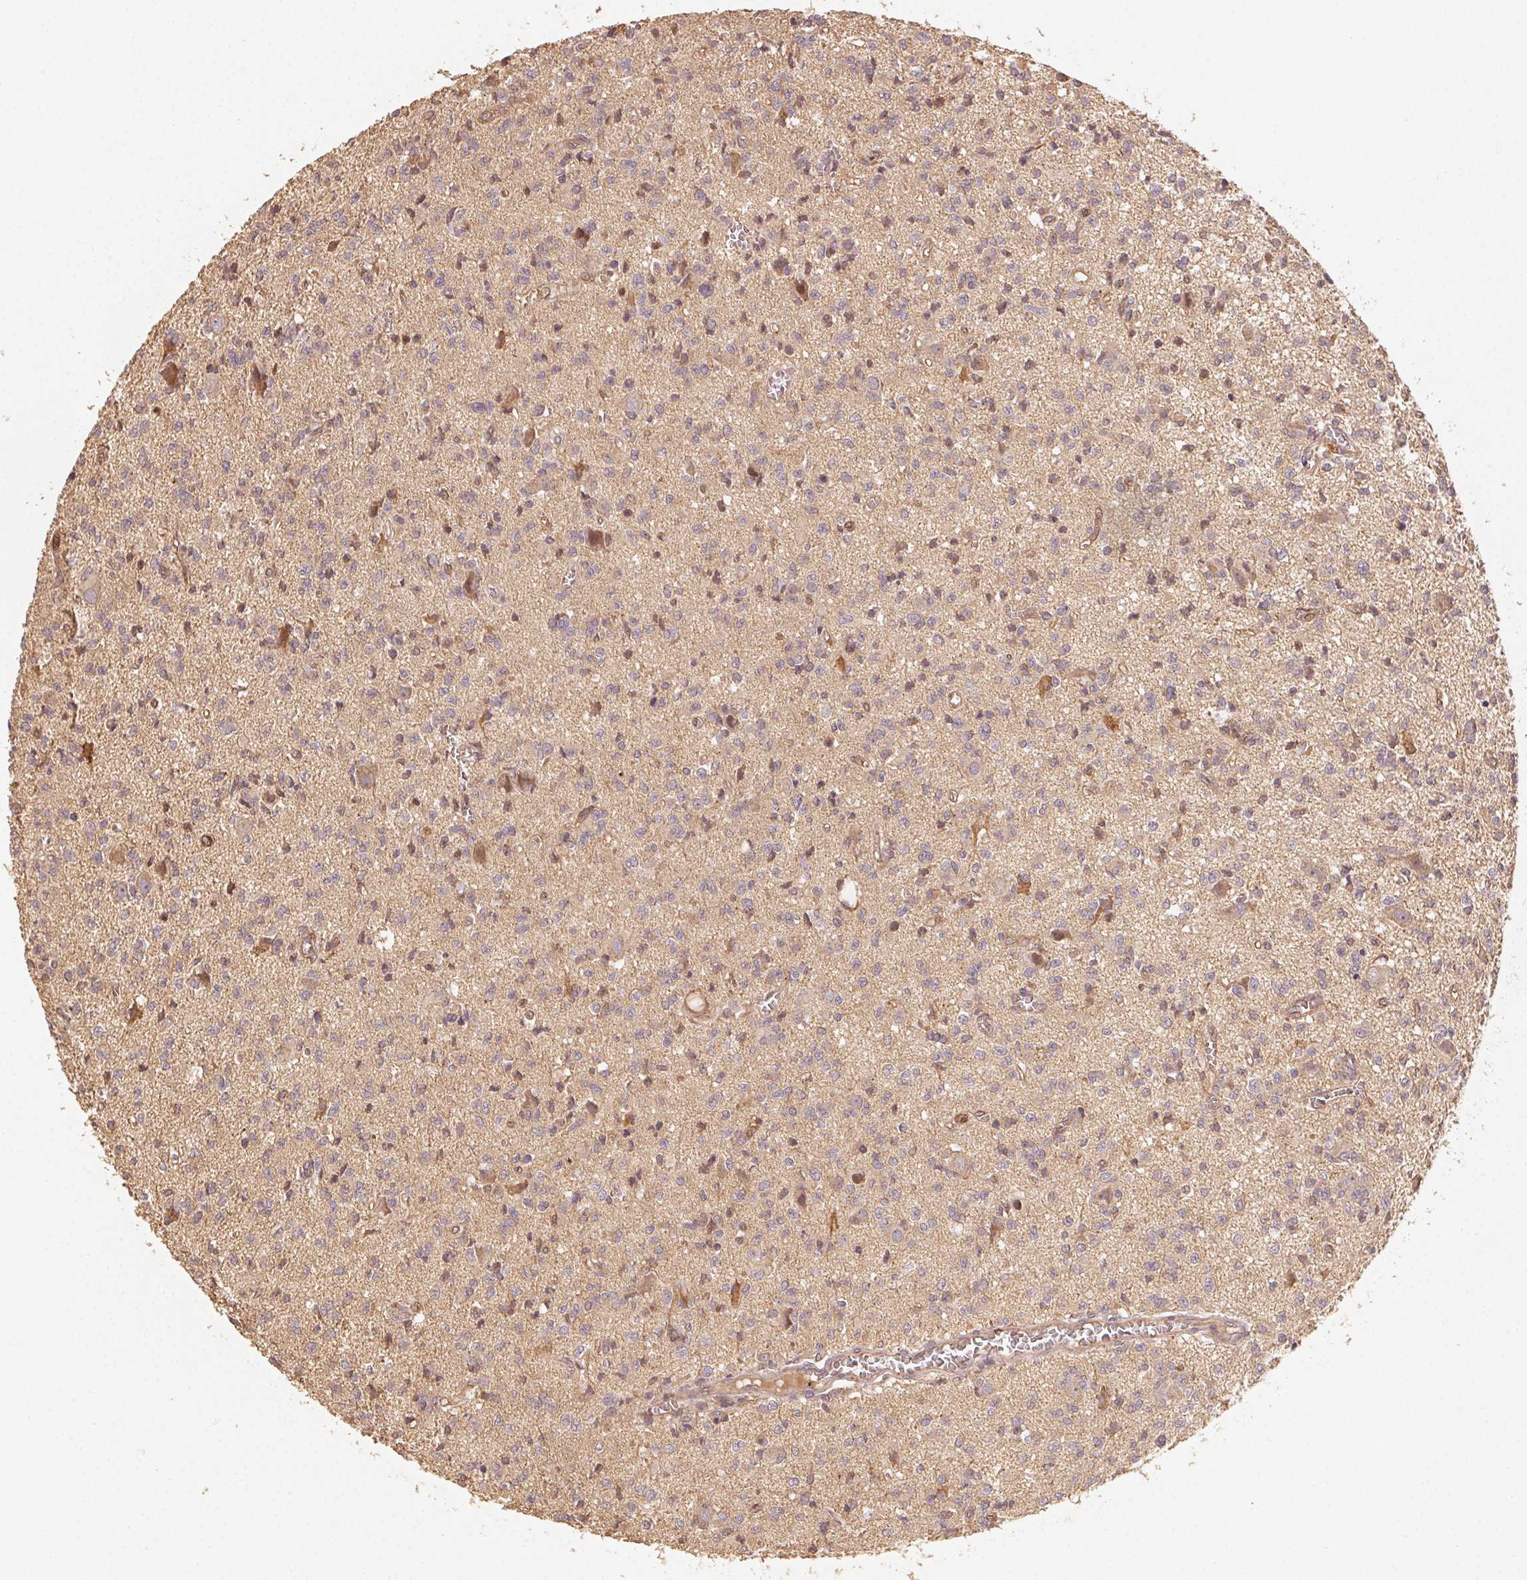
{"staining": {"intensity": "weak", "quantity": "25%-75%", "location": "cytoplasmic/membranous"}, "tissue": "glioma", "cell_type": "Tumor cells", "image_type": "cancer", "snomed": [{"axis": "morphology", "description": "Glioma, malignant, Low grade"}, {"axis": "topography", "description": "Brain"}], "caption": "Immunohistochemistry of human malignant glioma (low-grade) displays low levels of weak cytoplasmic/membranous staining in approximately 25%-75% of tumor cells.", "gene": "RALA", "patient": {"sex": "male", "age": 64}}